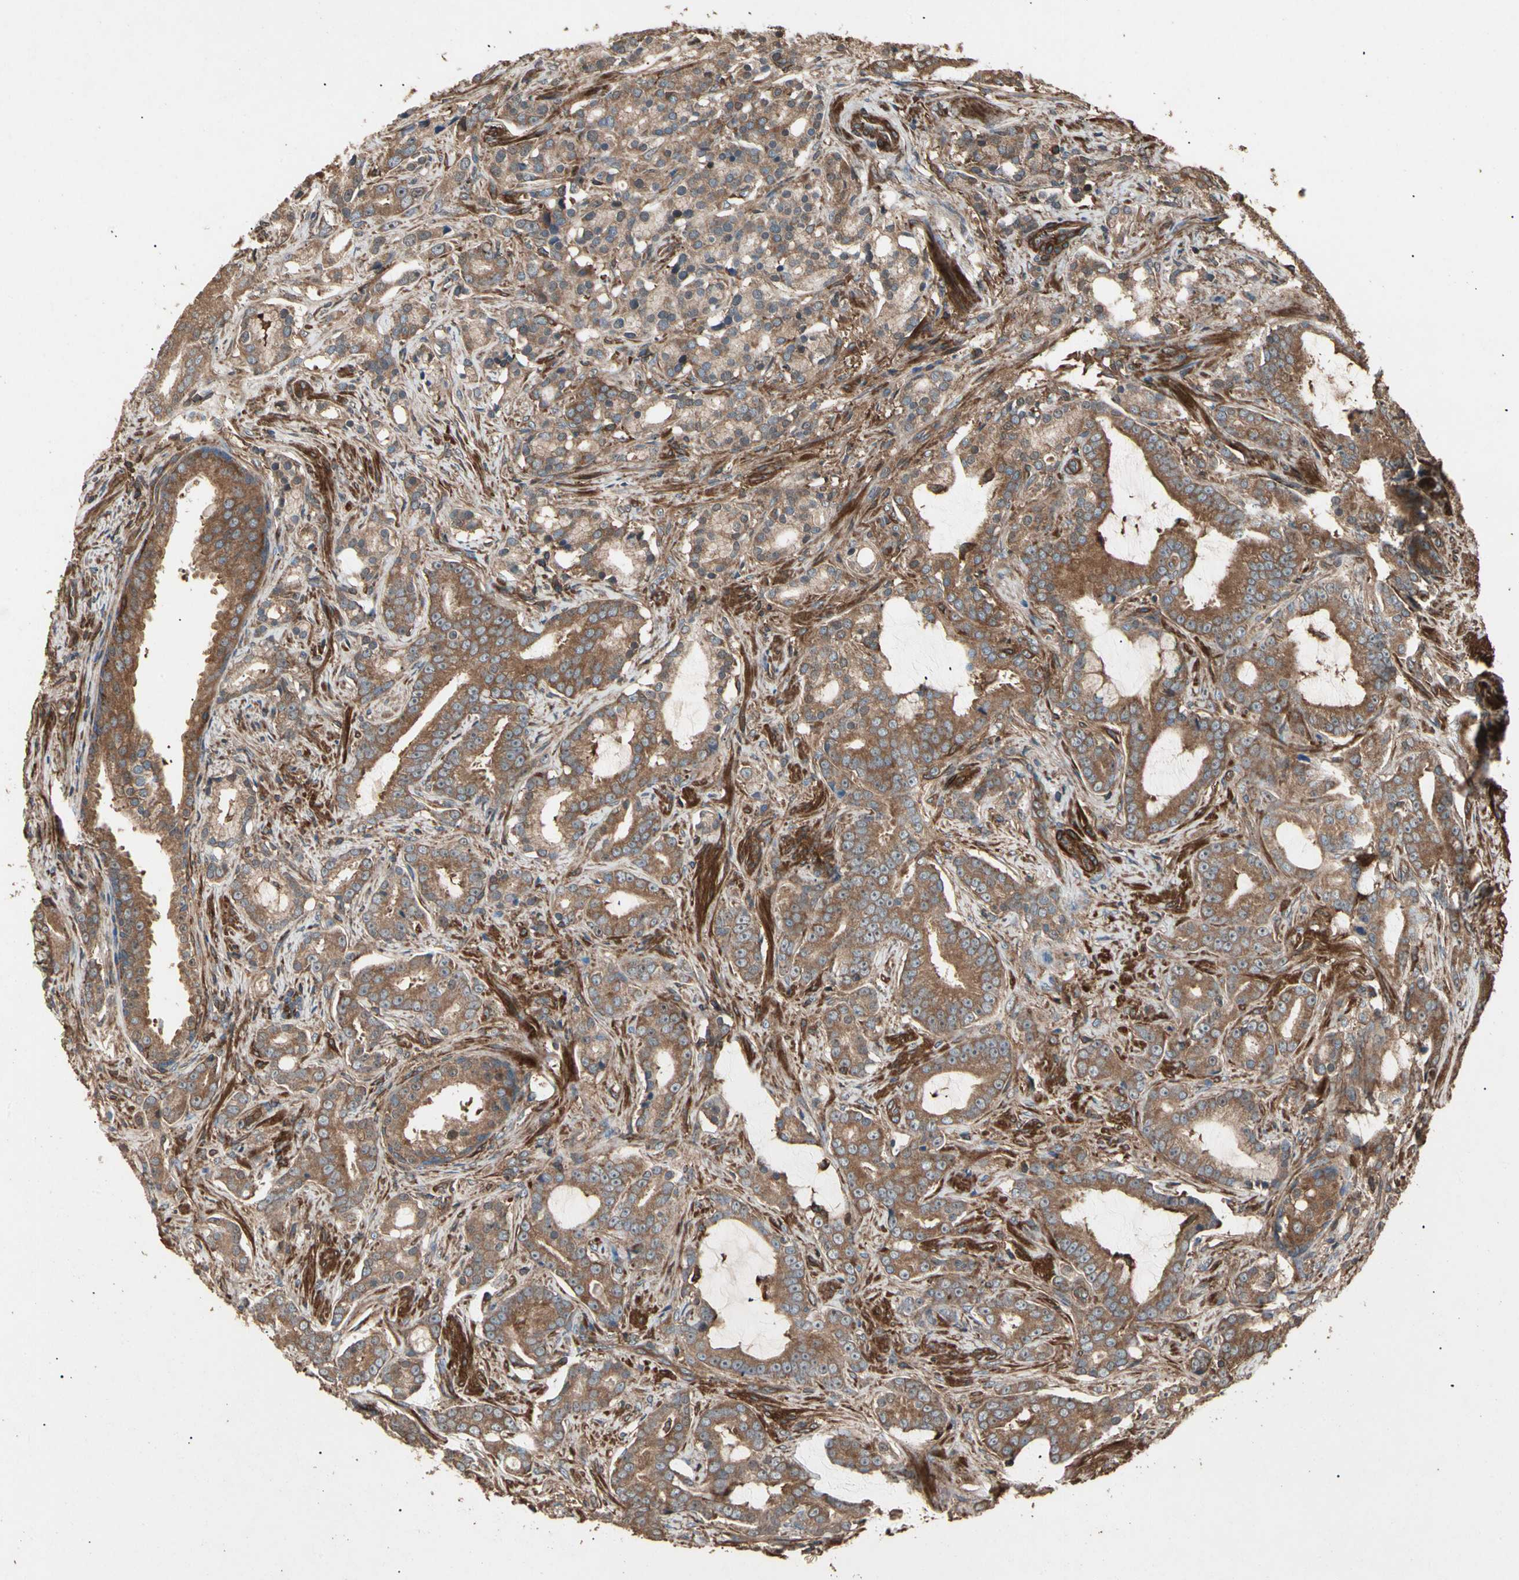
{"staining": {"intensity": "moderate", "quantity": ">75%", "location": "cytoplasmic/membranous"}, "tissue": "prostate cancer", "cell_type": "Tumor cells", "image_type": "cancer", "snomed": [{"axis": "morphology", "description": "Adenocarcinoma, Low grade"}, {"axis": "topography", "description": "Prostate"}], "caption": "The histopathology image displays a brown stain indicating the presence of a protein in the cytoplasmic/membranous of tumor cells in prostate cancer.", "gene": "AGBL2", "patient": {"sex": "male", "age": 58}}